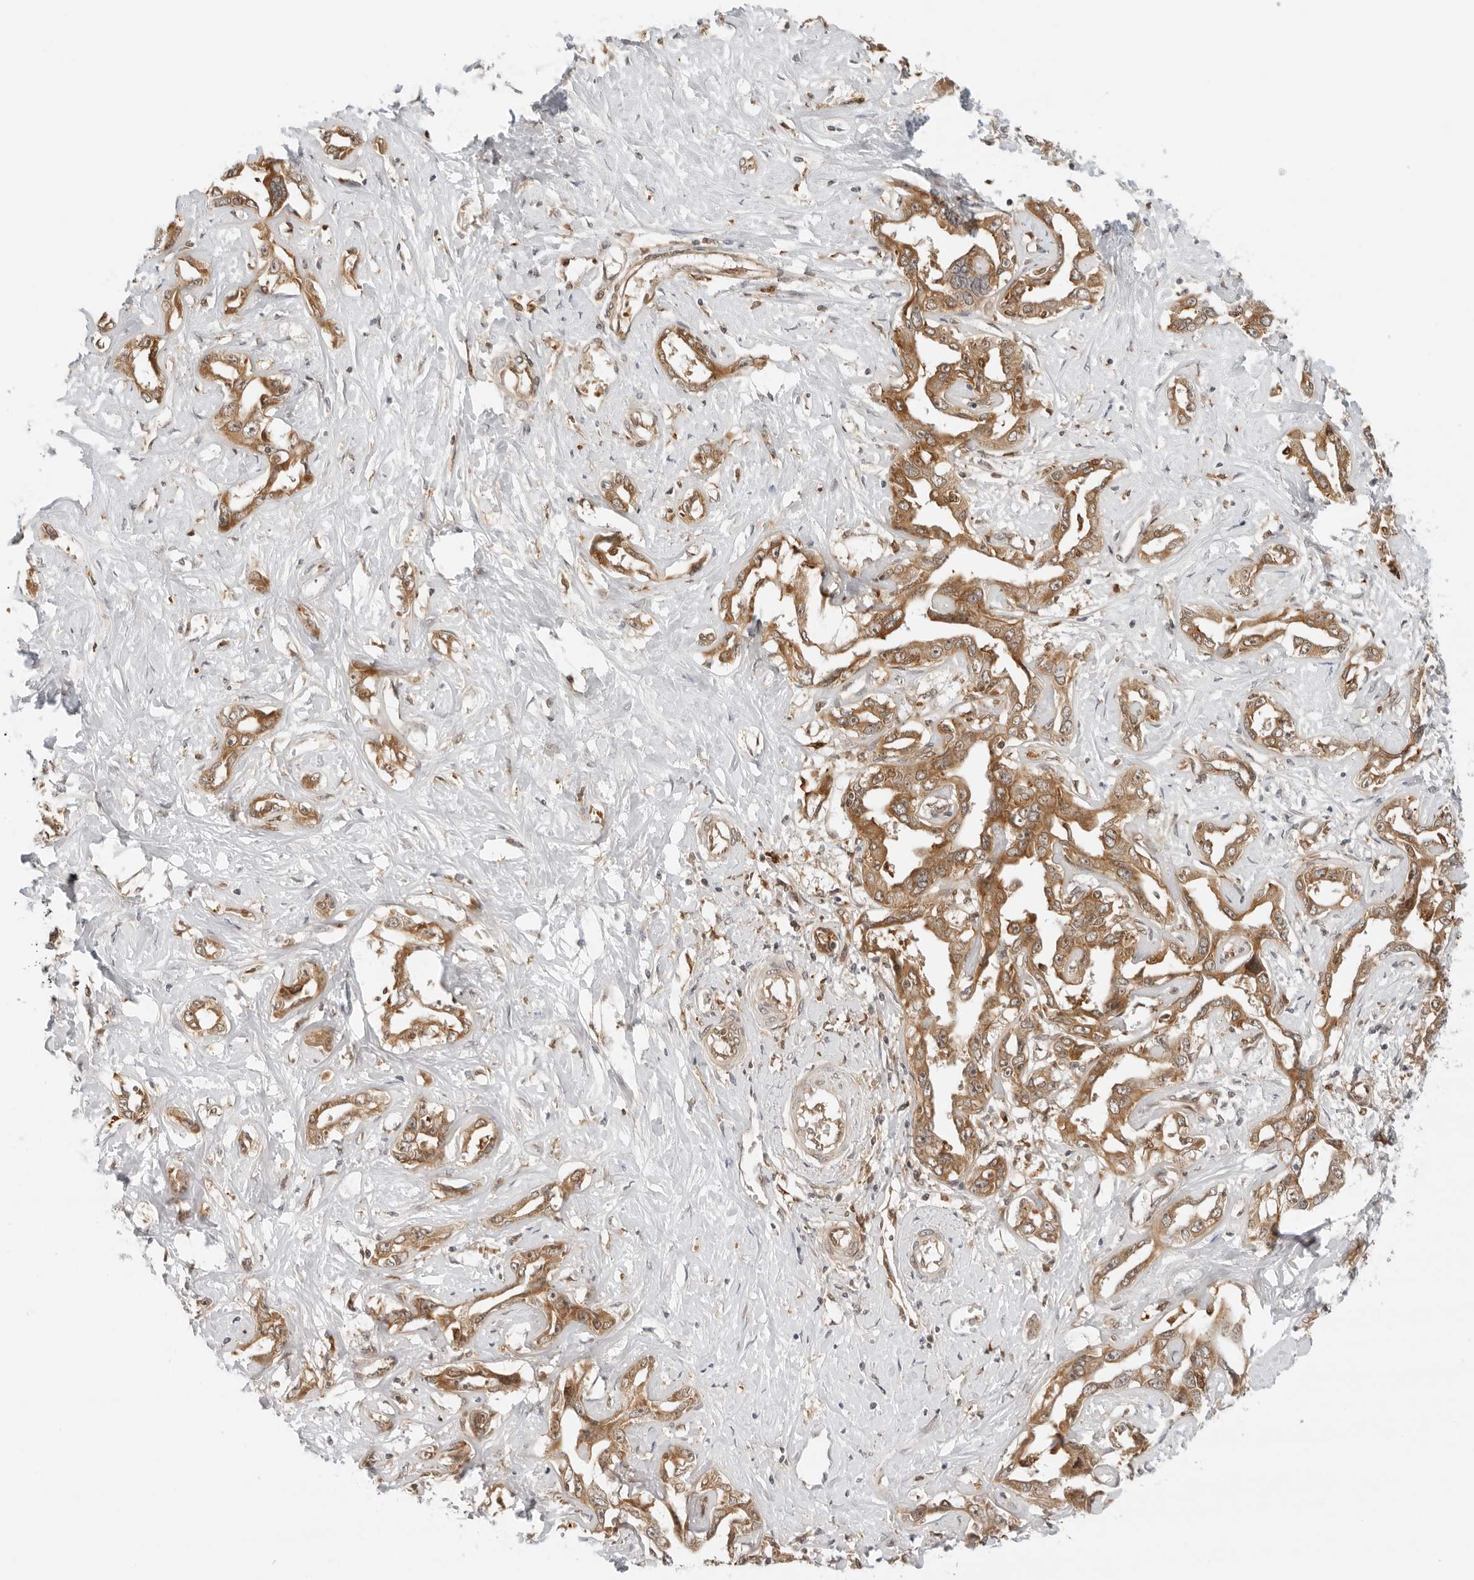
{"staining": {"intensity": "moderate", "quantity": ">75%", "location": "cytoplasmic/membranous"}, "tissue": "liver cancer", "cell_type": "Tumor cells", "image_type": "cancer", "snomed": [{"axis": "morphology", "description": "Cholangiocarcinoma"}, {"axis": "topography", "description": "Liver"}], "caption": "Immunohistochemistry of human cholangiocarcinoma (liver) shows medium levels of moderate cytoplasmic/membranous staining in approximately >75% of tumor cells.", "gene": "RC3H1", "patient": {"sex": "male", "age": 59}}